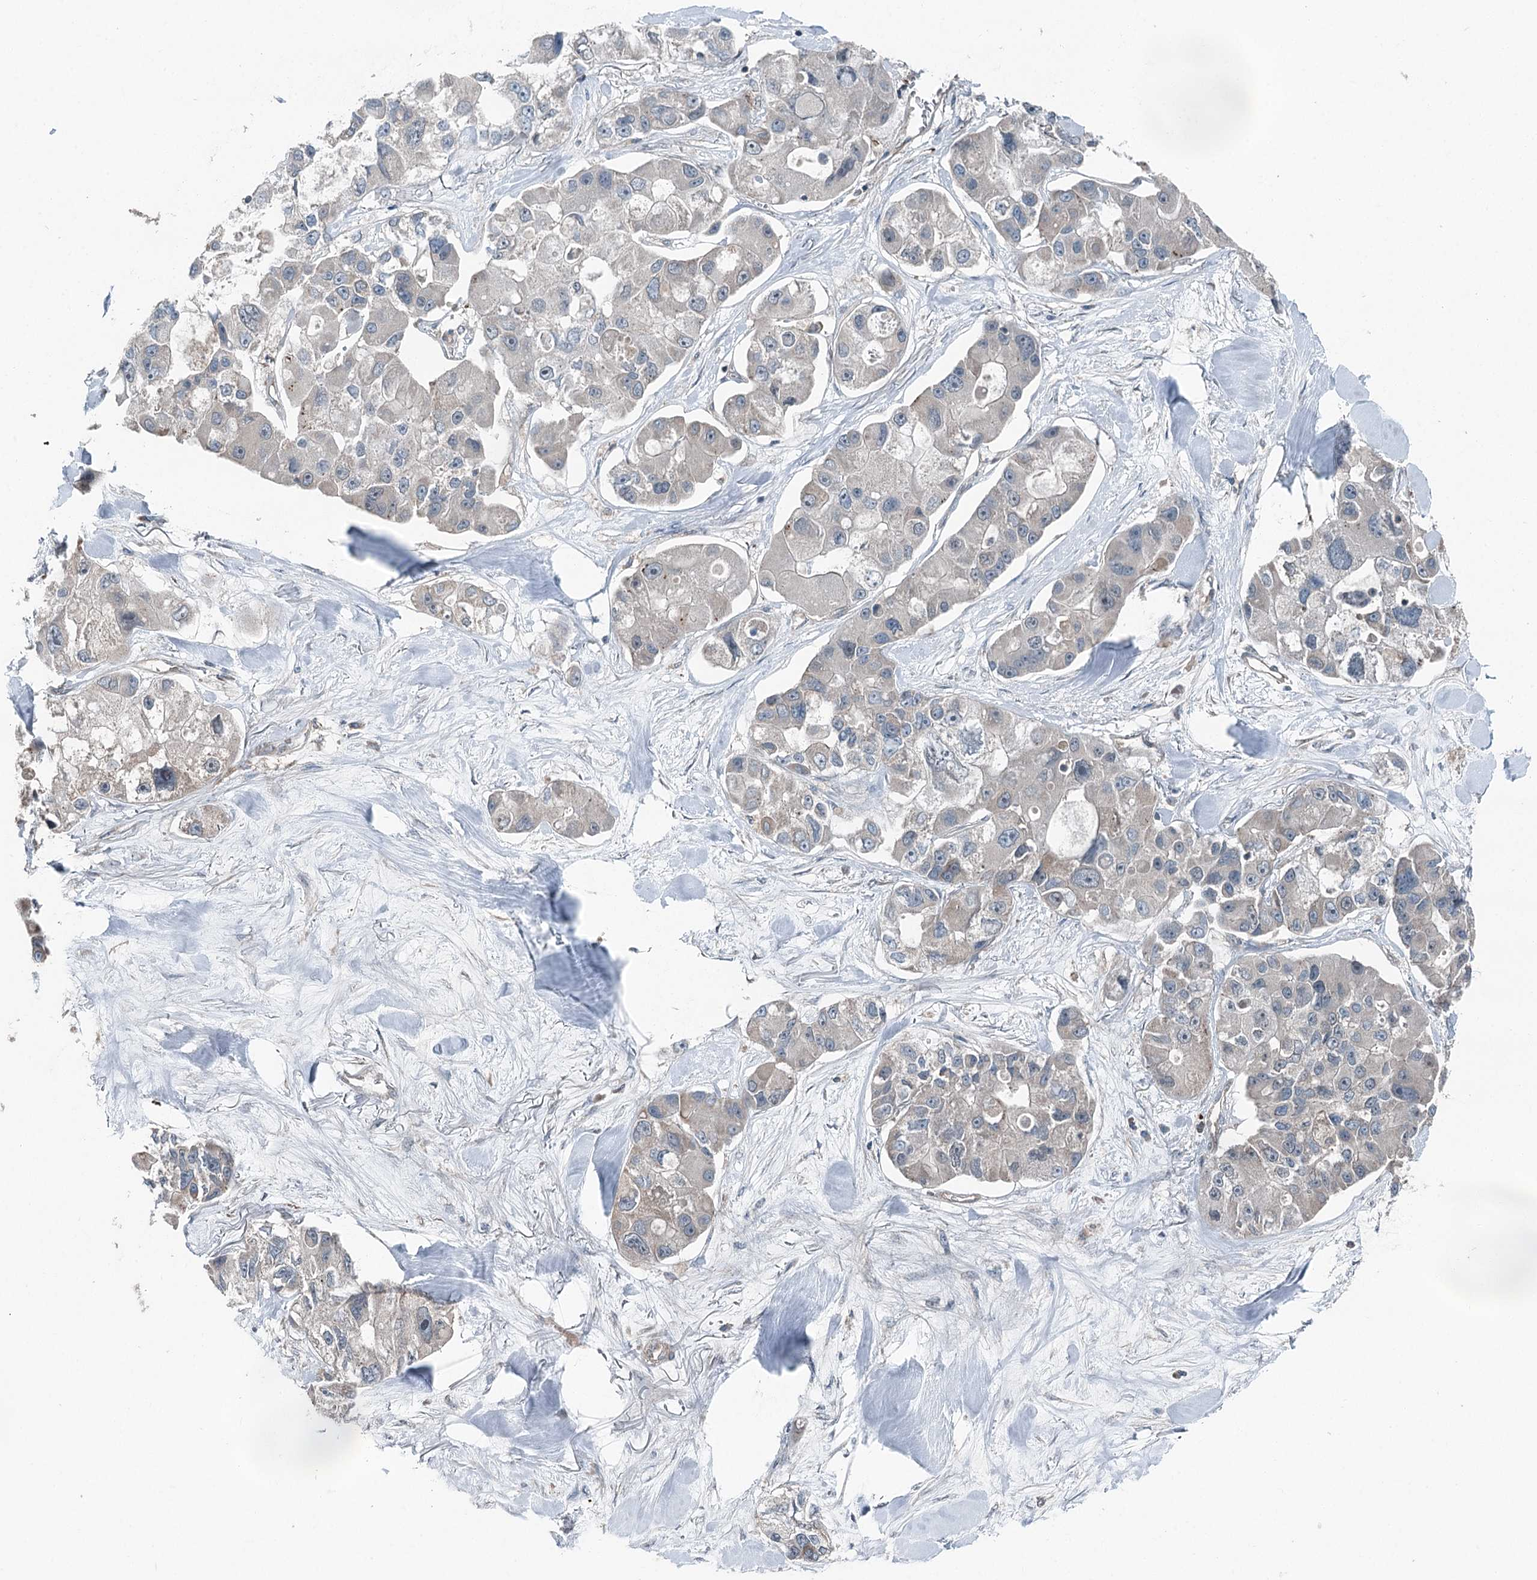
{"staining": {"intensity": "negative", "quantity": "none", "location": "none"}, "tissue": "lung cancer", "cell_type": "Tumor cells", "image_type": "cancer", "snomed": [{"axis": "morphology", "description": "Adenocarcinoma, NOS"}, {"axis": "topography", "description": "Lung"}], "caption": "An IHC histopathology image of adenocarcinoma (lung) is shown. There is no staining in tumor cells of adenocarcinoma (lung).", "gene": "SKIC3", "patient": {"sex": "female", "age": 54}}